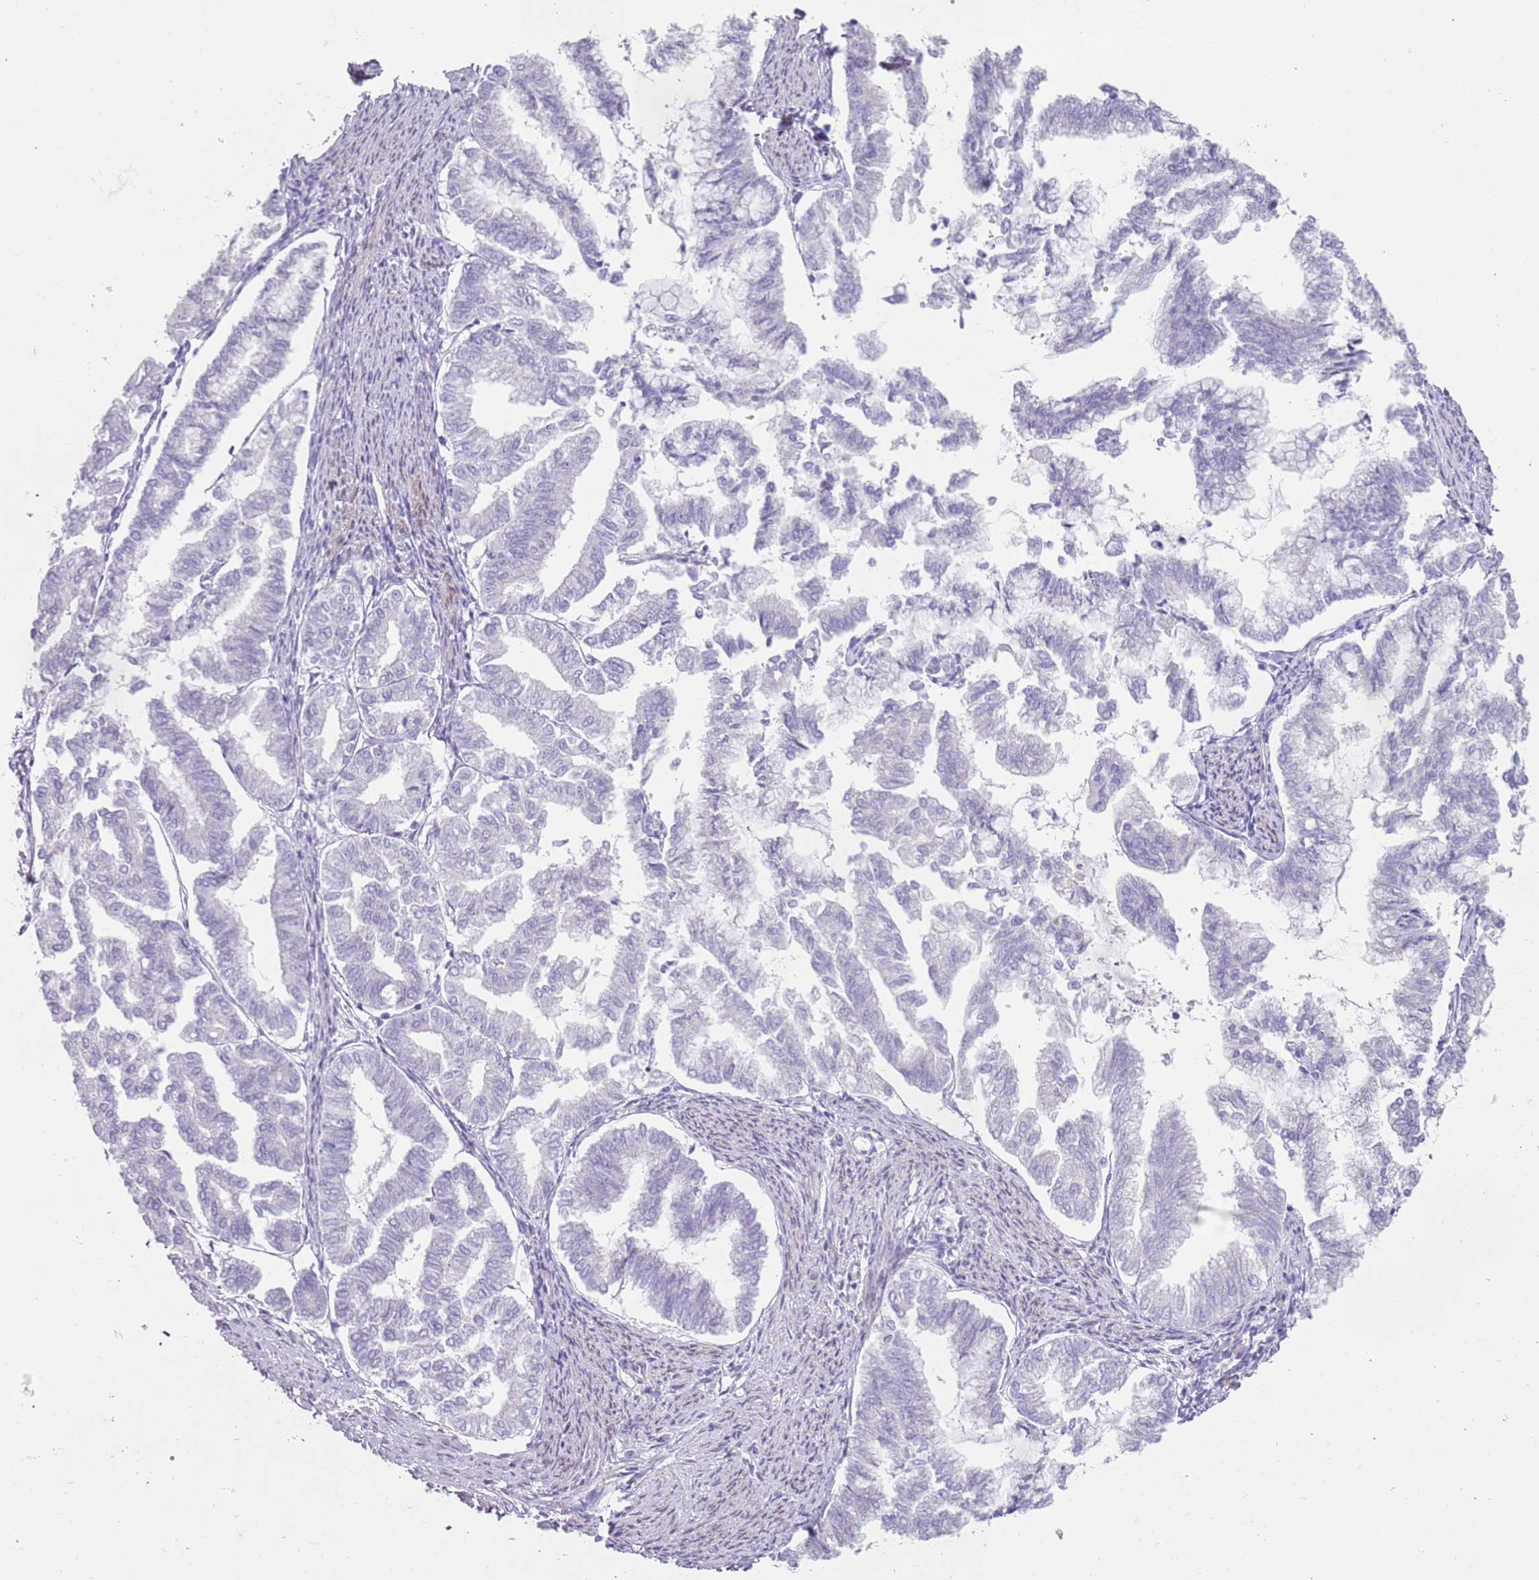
{"staining": {"intensity": "negative", "quantity": "none", "location": "none"}, "tissue": "endometrial cancer", "cell_type": "Tumor cells", "image_type": "cancer", "snomed": [{"axis": "morphology", "description": "Adenocarcinoma, NOS"}, {"axis": "topography", "description": "Endometrium"}], "caption": "A histopathology image of human endometrial adenocarcinoma is negative for staining in tumor cells. (Brightfield microscopy of DAB (3,3'-diaminobenzidine) immunohistochemistry at high magnification).", "gene": "ZNF239", "patient": {"sex": "female", "age": 79}}